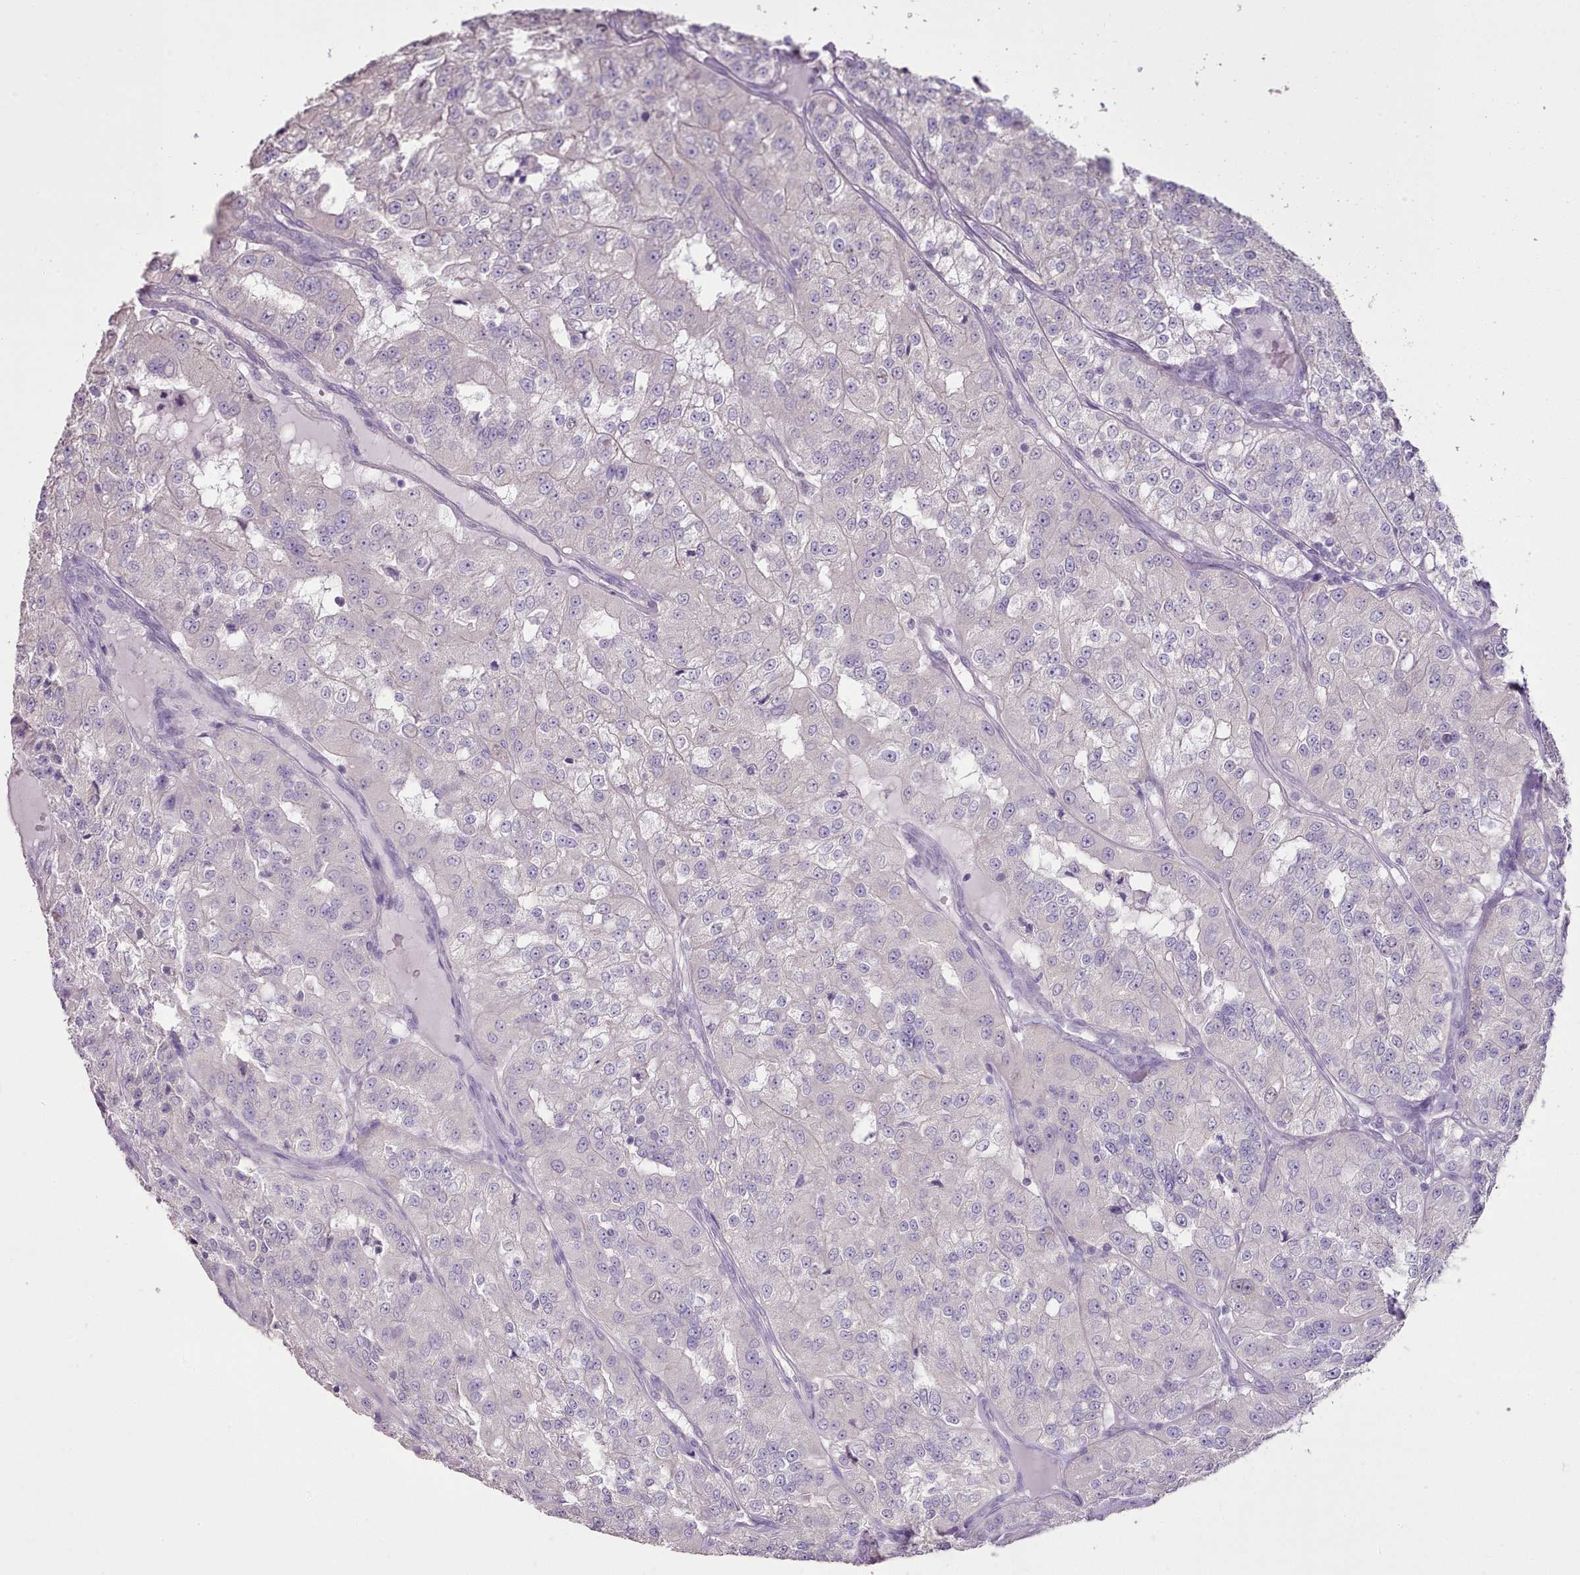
{"staining": {"intensity": "negative", "quantity": "none", "location": "none"}, "tissue": "renal cancer", "cell_type": "Tumor cells", "image_type": "cancer", "snomed": [{"axis": "morphology", "description": "Adenocarcinoma, NOS"}, {"axis": "topography", "description": "Kidney"}], "caption": "Immunohistochemistry of renal cancer (adenocarcinoma) displays no staining in tumor cells.", "gene": "BLOC1S2", "patient": {"sex": "female", "age": 63}}